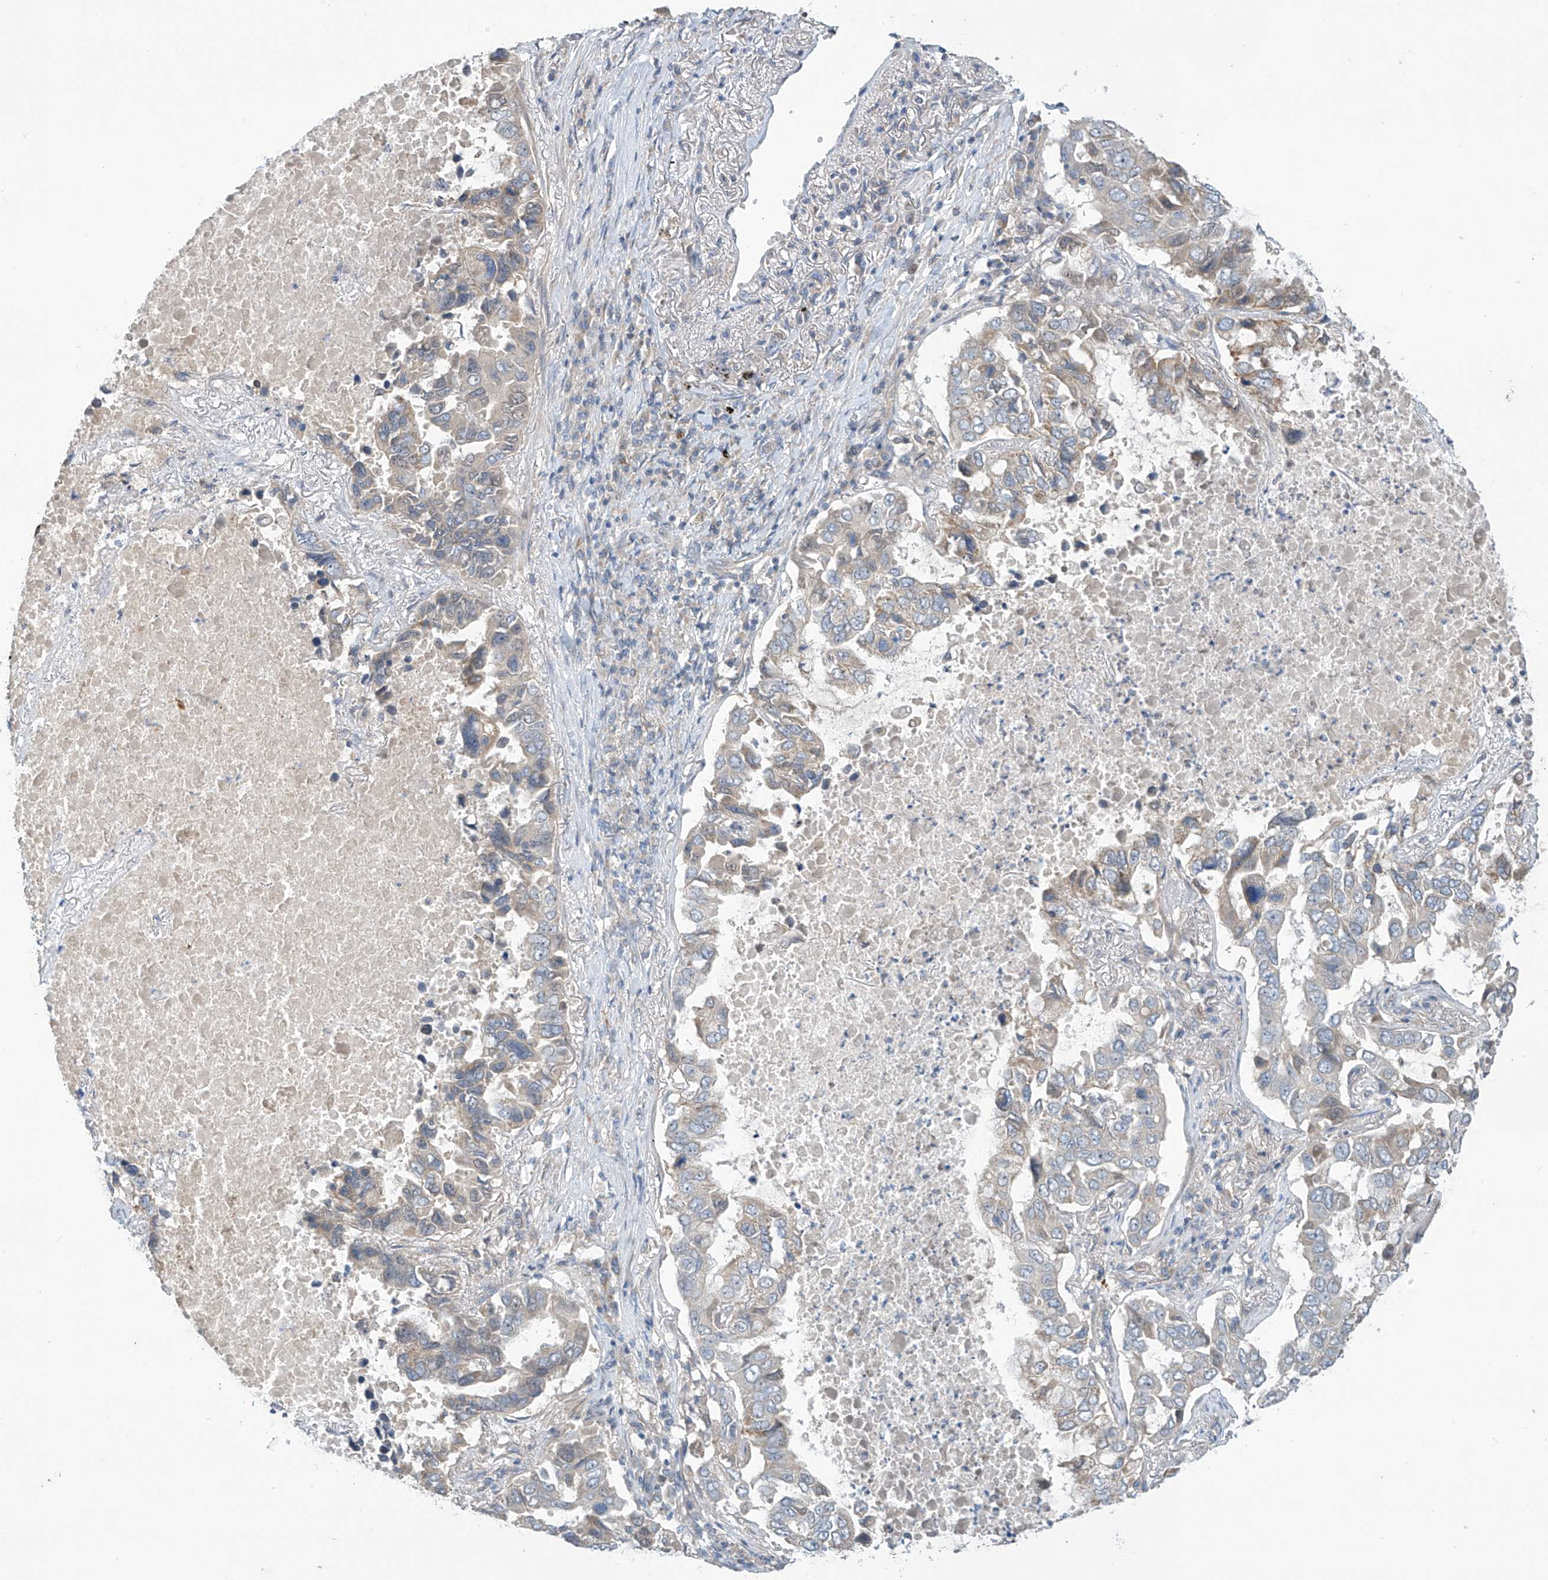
{"staining": {"intensity": "weak", "quantity": "25%-75%", "location": "cytoplasmic/membranous"}, "tissue": "lung cancer", "cell_type": "Tumor cells", "image_type": "cancer", "snomed": [{"axis": "morphology", "description": "Adenocarcinoma, NOS"}, {"axis": "topography", "description": "Lung"}], "caption": "Immunohistochemical staining of human lung adenocarcinoma exhibits low levels of weak cytoplasmic/membranous positivity in approximately 25%-75% of tumor cells.", "gene": "SCGB1D2", "patient": {"sex": "male", "age": 64}}